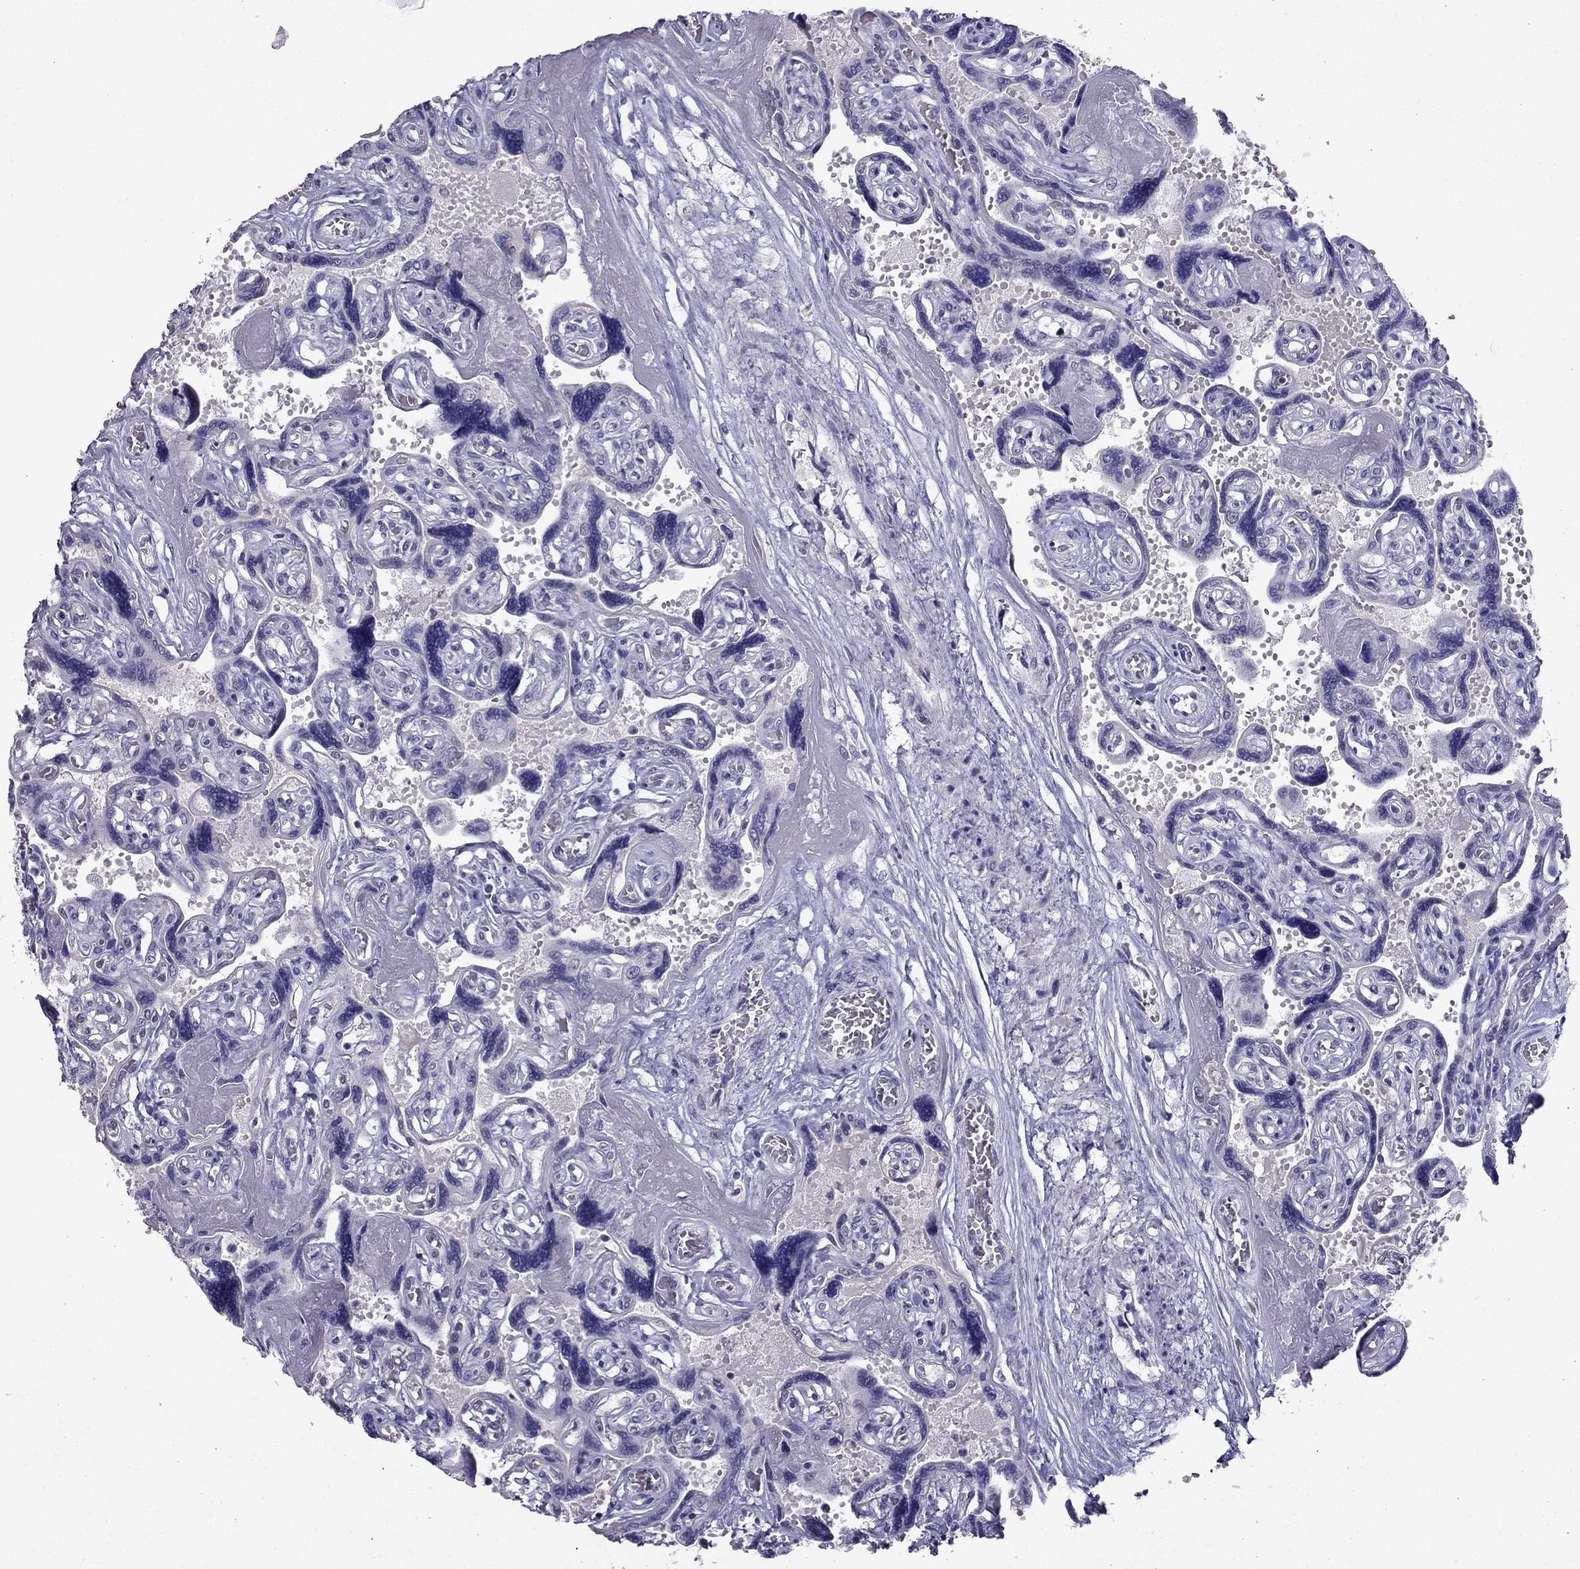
{"staining": {"intensity": "negative", "quantity": "none", "location": "none"}, "tissue": "placenta", "cell_type": "Decidual cells", "image_type": "normal", "snomed": [{"axis": "morphology", "description": "Normal tissue, NOS"}, {"axis": "topography", "description": "Placenta"}], "caption": "The immunohistochemistry photomicrograph has no significant positivity in decidual cells of placenta.", "gene": "ARHGAP11A", "patient": {"sex": "female", "age": 32}}